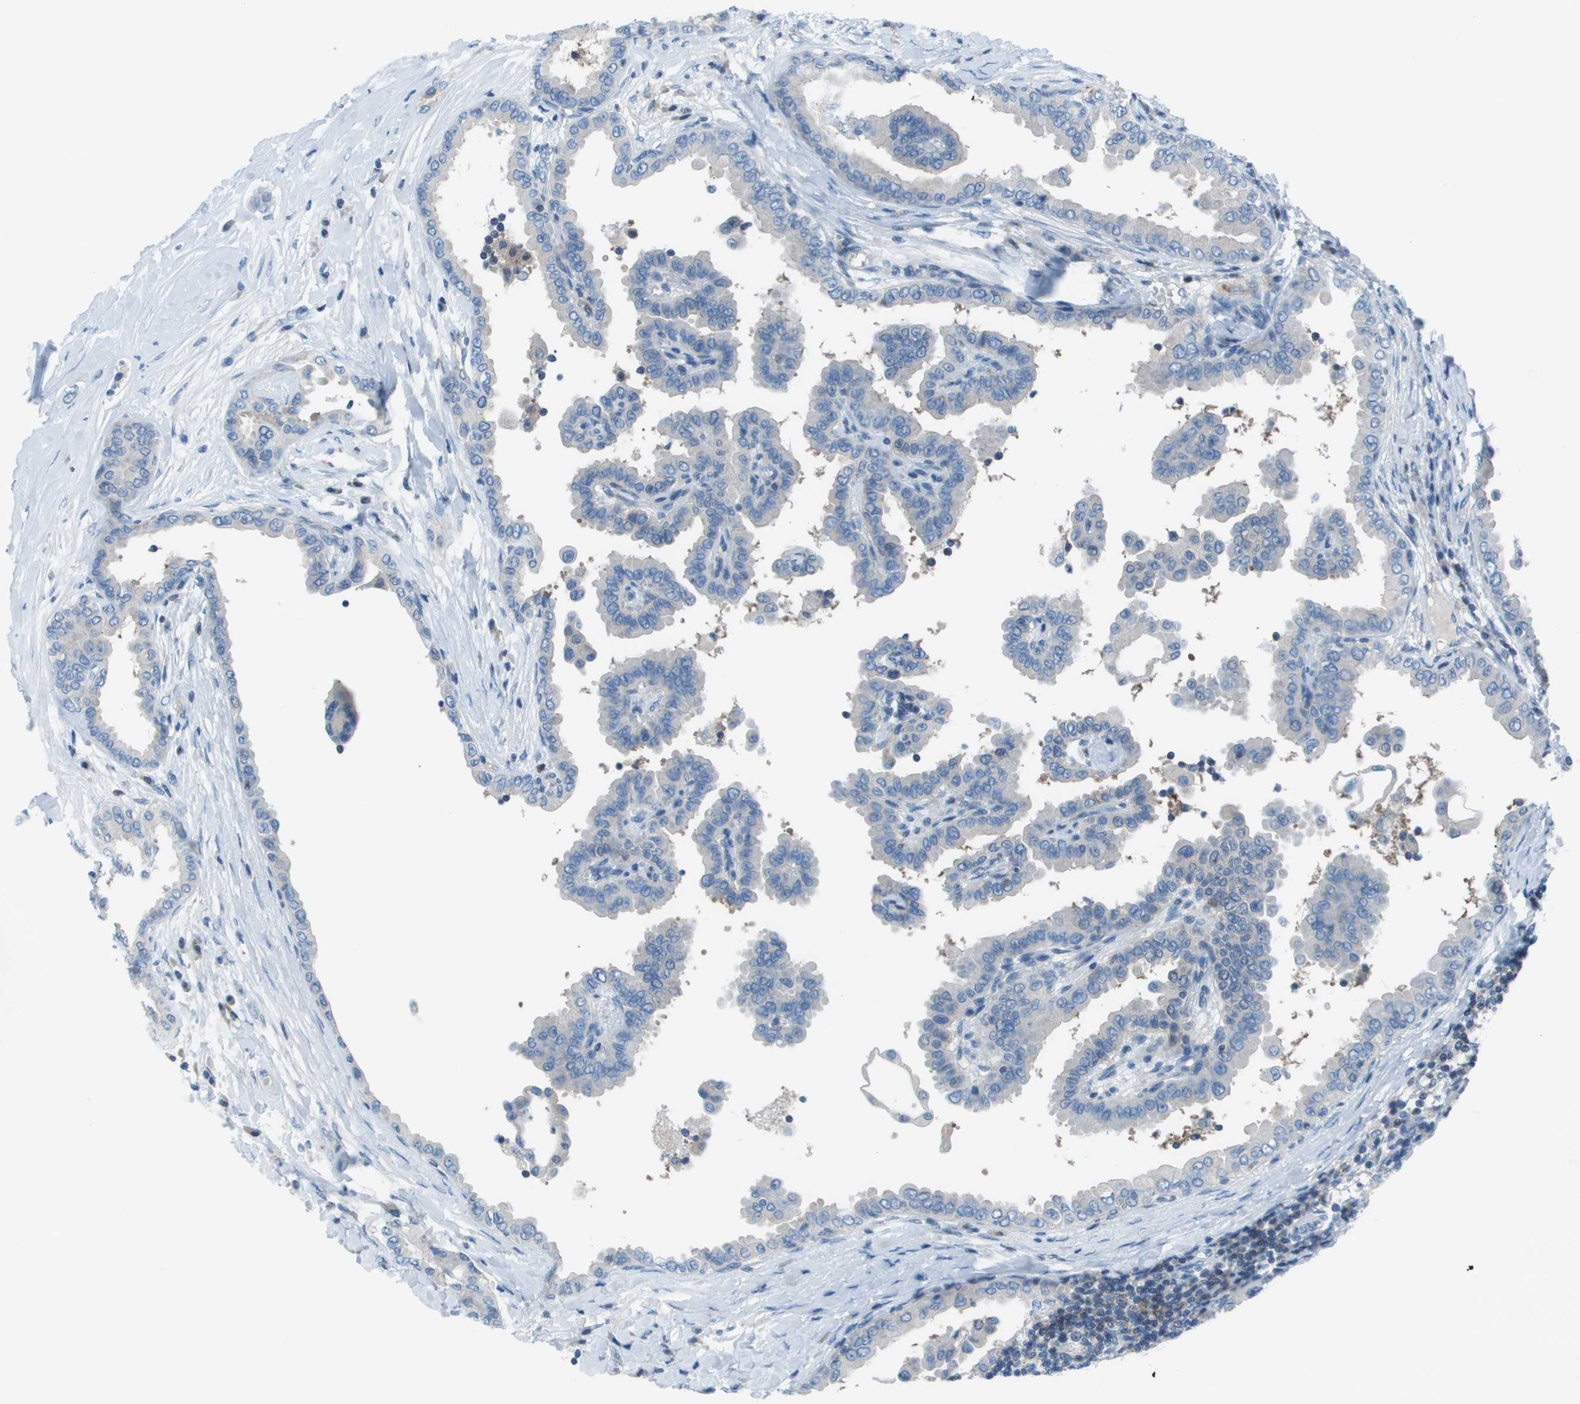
{"staining": {"intensity": "negative", "quantity": "none", "location": "none"}, "tissue": "thyroid cancer", "cell_type": "Tumor cells", "image_type": "cancer", "snomed": [{"axis": "morphology", "description": "Papillary adenocarcinoma, NOS"}, {"axis": "topography", "description": "Thyroid gland"}], "caption": "Tumor cells show no significant protein expression in thyroid cancer.", "gene": "STIP1", "patient": {"sex": "male", "age": 33}}